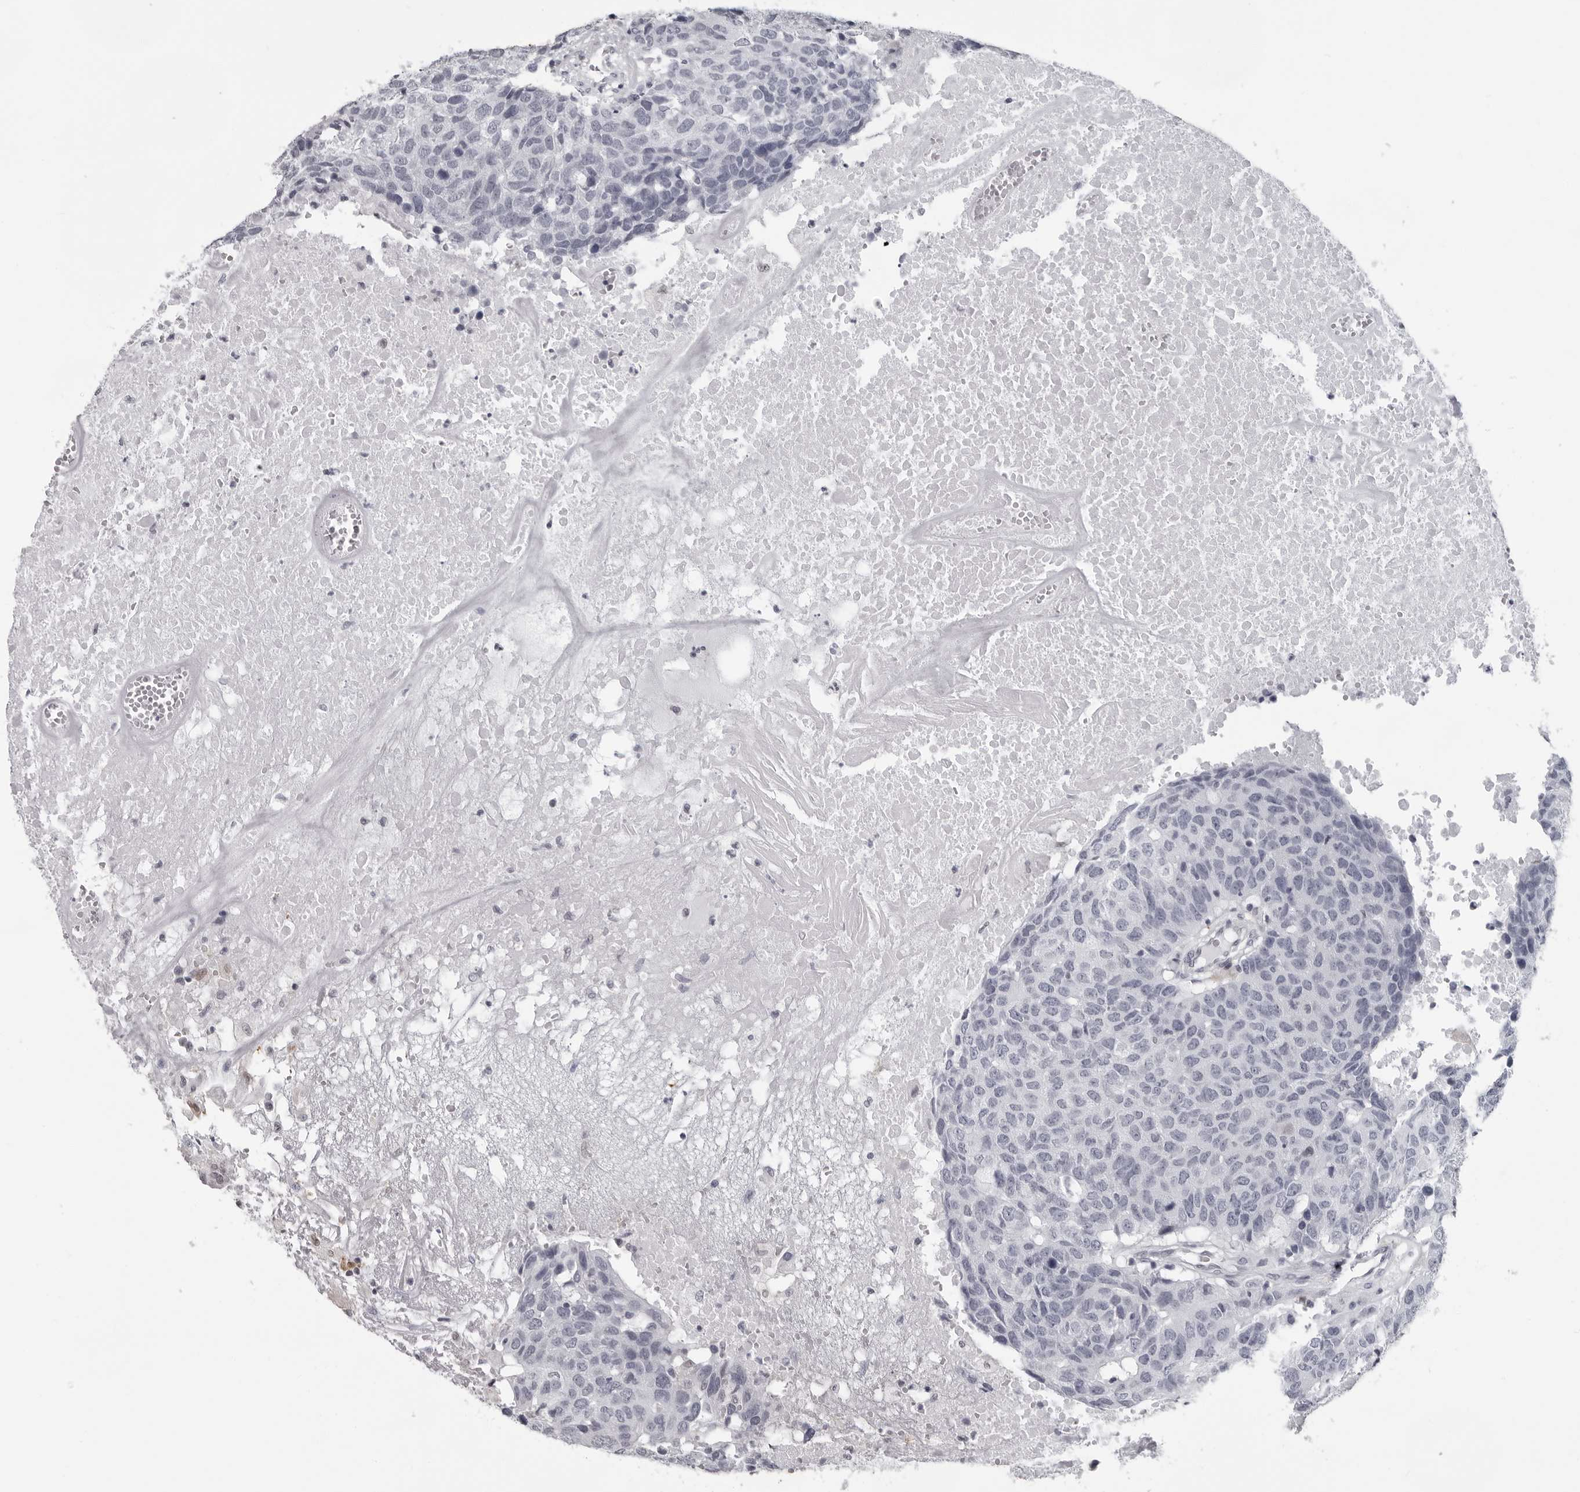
{"staining": {"intensity": "negative", "quantity": "none", "location": "none"}, "tissue": "head and neck cancer", "cell_type": "Tumor cells", "image_type": "cancer", "snomed": [{"axis": "morphology", "description": "Squamous cell carcinoma, NOS"}, {"axis": "topography", "description": "Head-Neck"}], "caption": "Head and neck squamous cell carcinoma was stained to show a protein in brown. There is no significant staining in tumor cells.", "gene": "LZIC", "patient": {"sex": "male", "age": 66}}